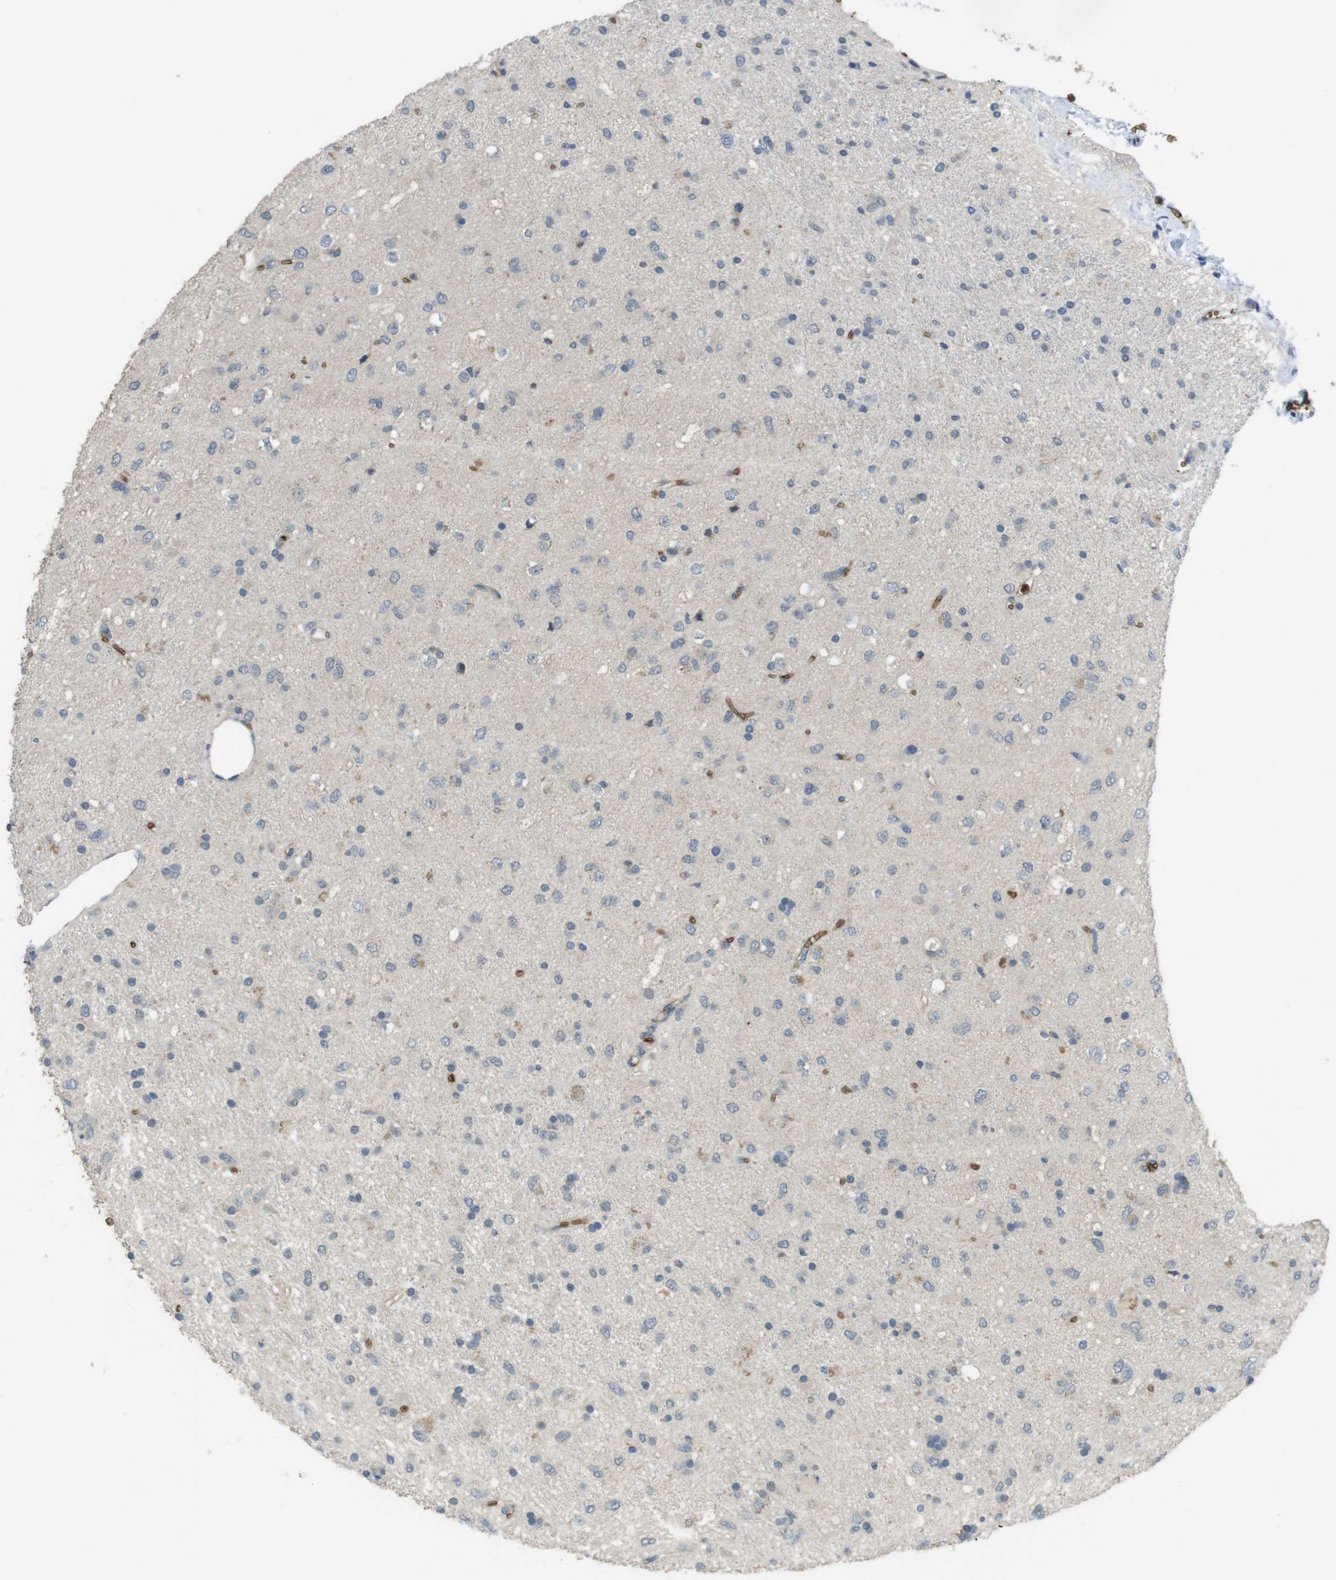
{"staining": {"intensity": "negative", "quantity": "none", "location": "none"}, "tissue": "glioma", "cell_type": "Tumor cells", "image_type": "cancer", "snomed": [{"axis": "morphology", "description": "Glioma, malignant, Low grade"}, {"axis": "topography", "description": "Brain"}], "caption": "The photomicrograph shows no significant expression in tumor cells of malignant glioma (low-grade).", "gene": "GYPA", "patient": {"sex": "male", "age": 77}}